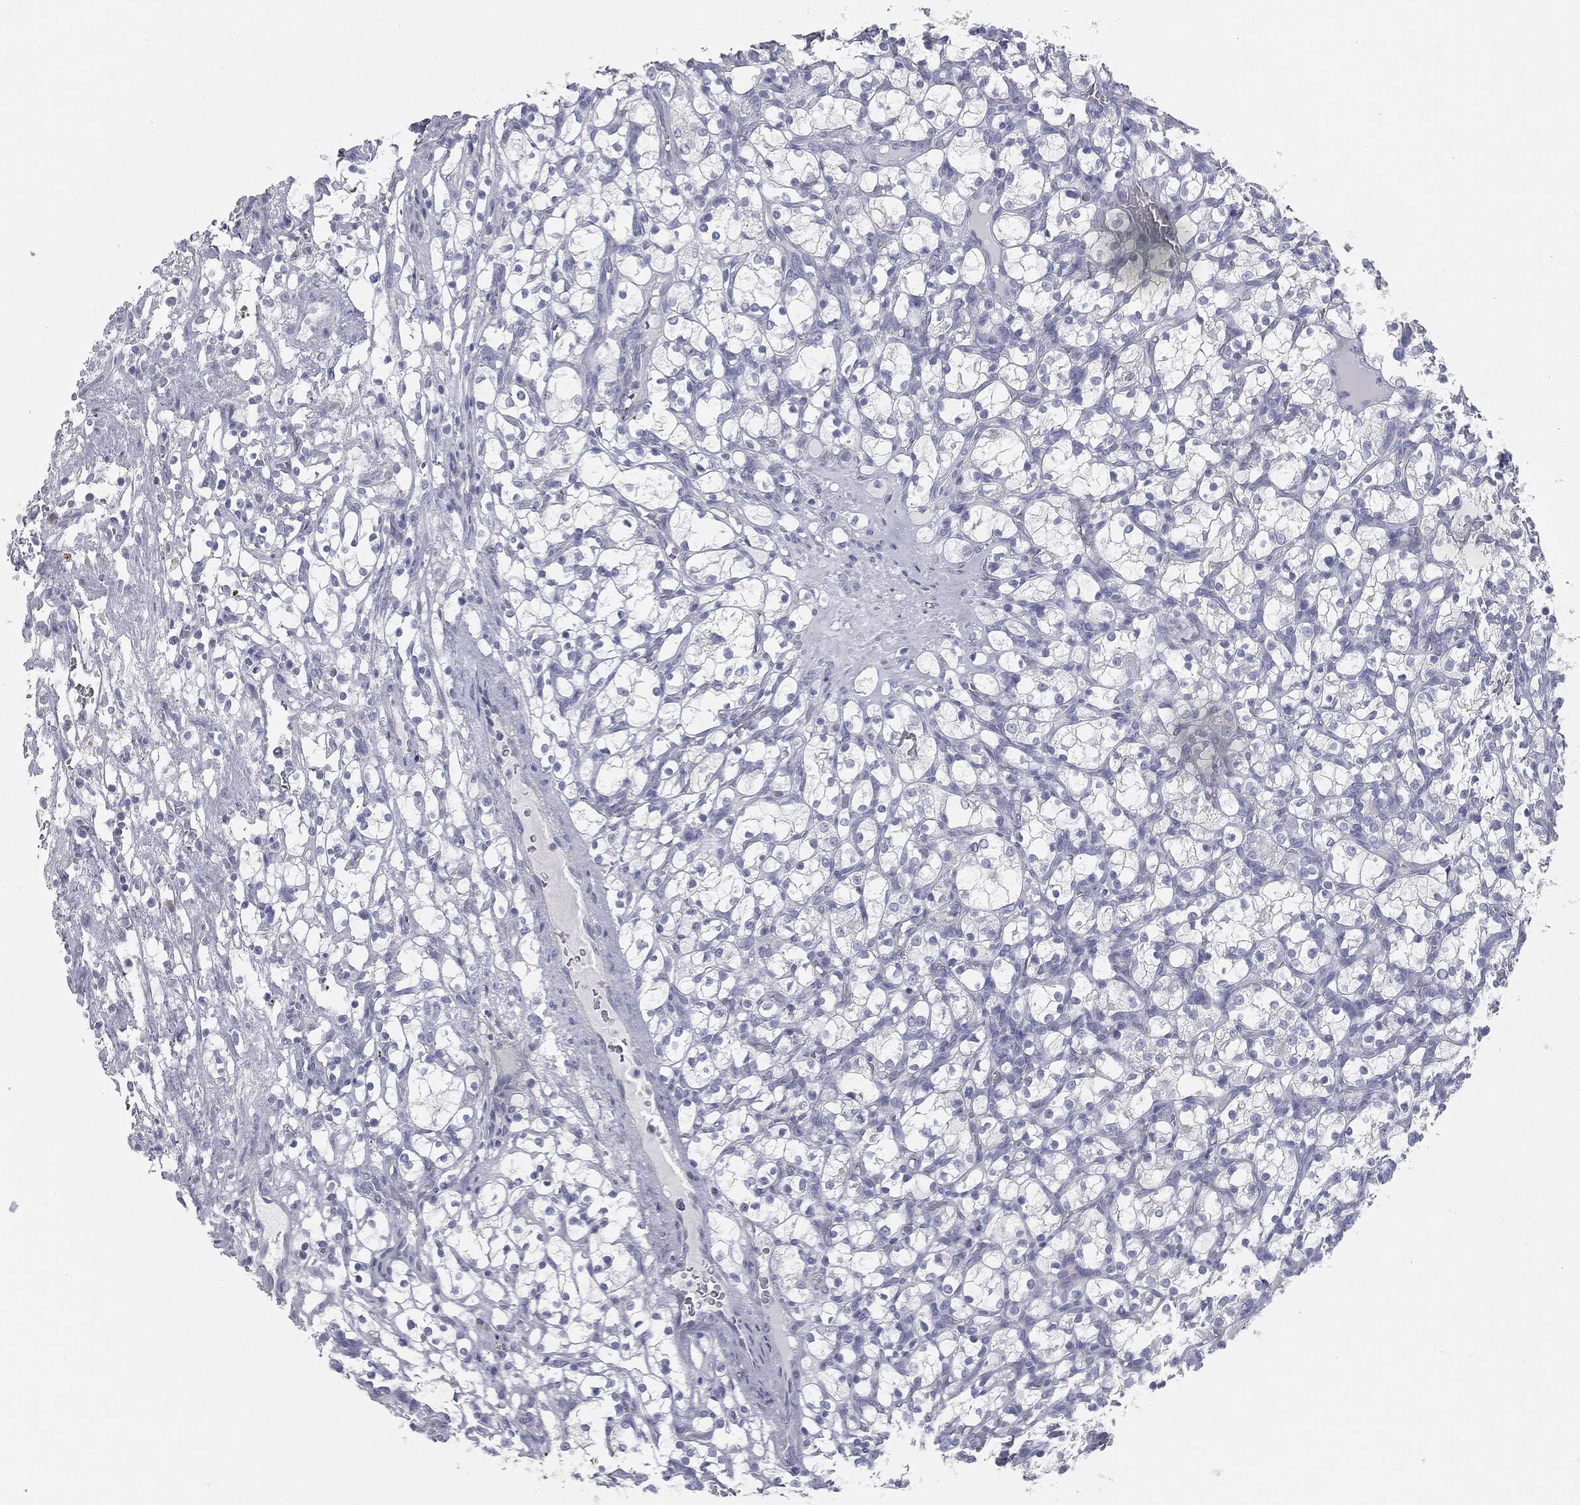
{"staining": {"intensity": "negative", "quantity": "none", "location": "none"}, "tissue": "renal cancer", "cell_type": "Tumor cells", "image_type": "cancer", "snomed": [{"axis": "morphology", "description": "Adenocarcinoma, NOS"}, {"axis": "topography", "description": "Kidney"}], "caption": "A high-resolution histopathology image shows IHC staining of renal cancer, which displays no significant staining in tumor cells.", "gene": "CAV3", "patient": {"sex": "female", "age": 69}}